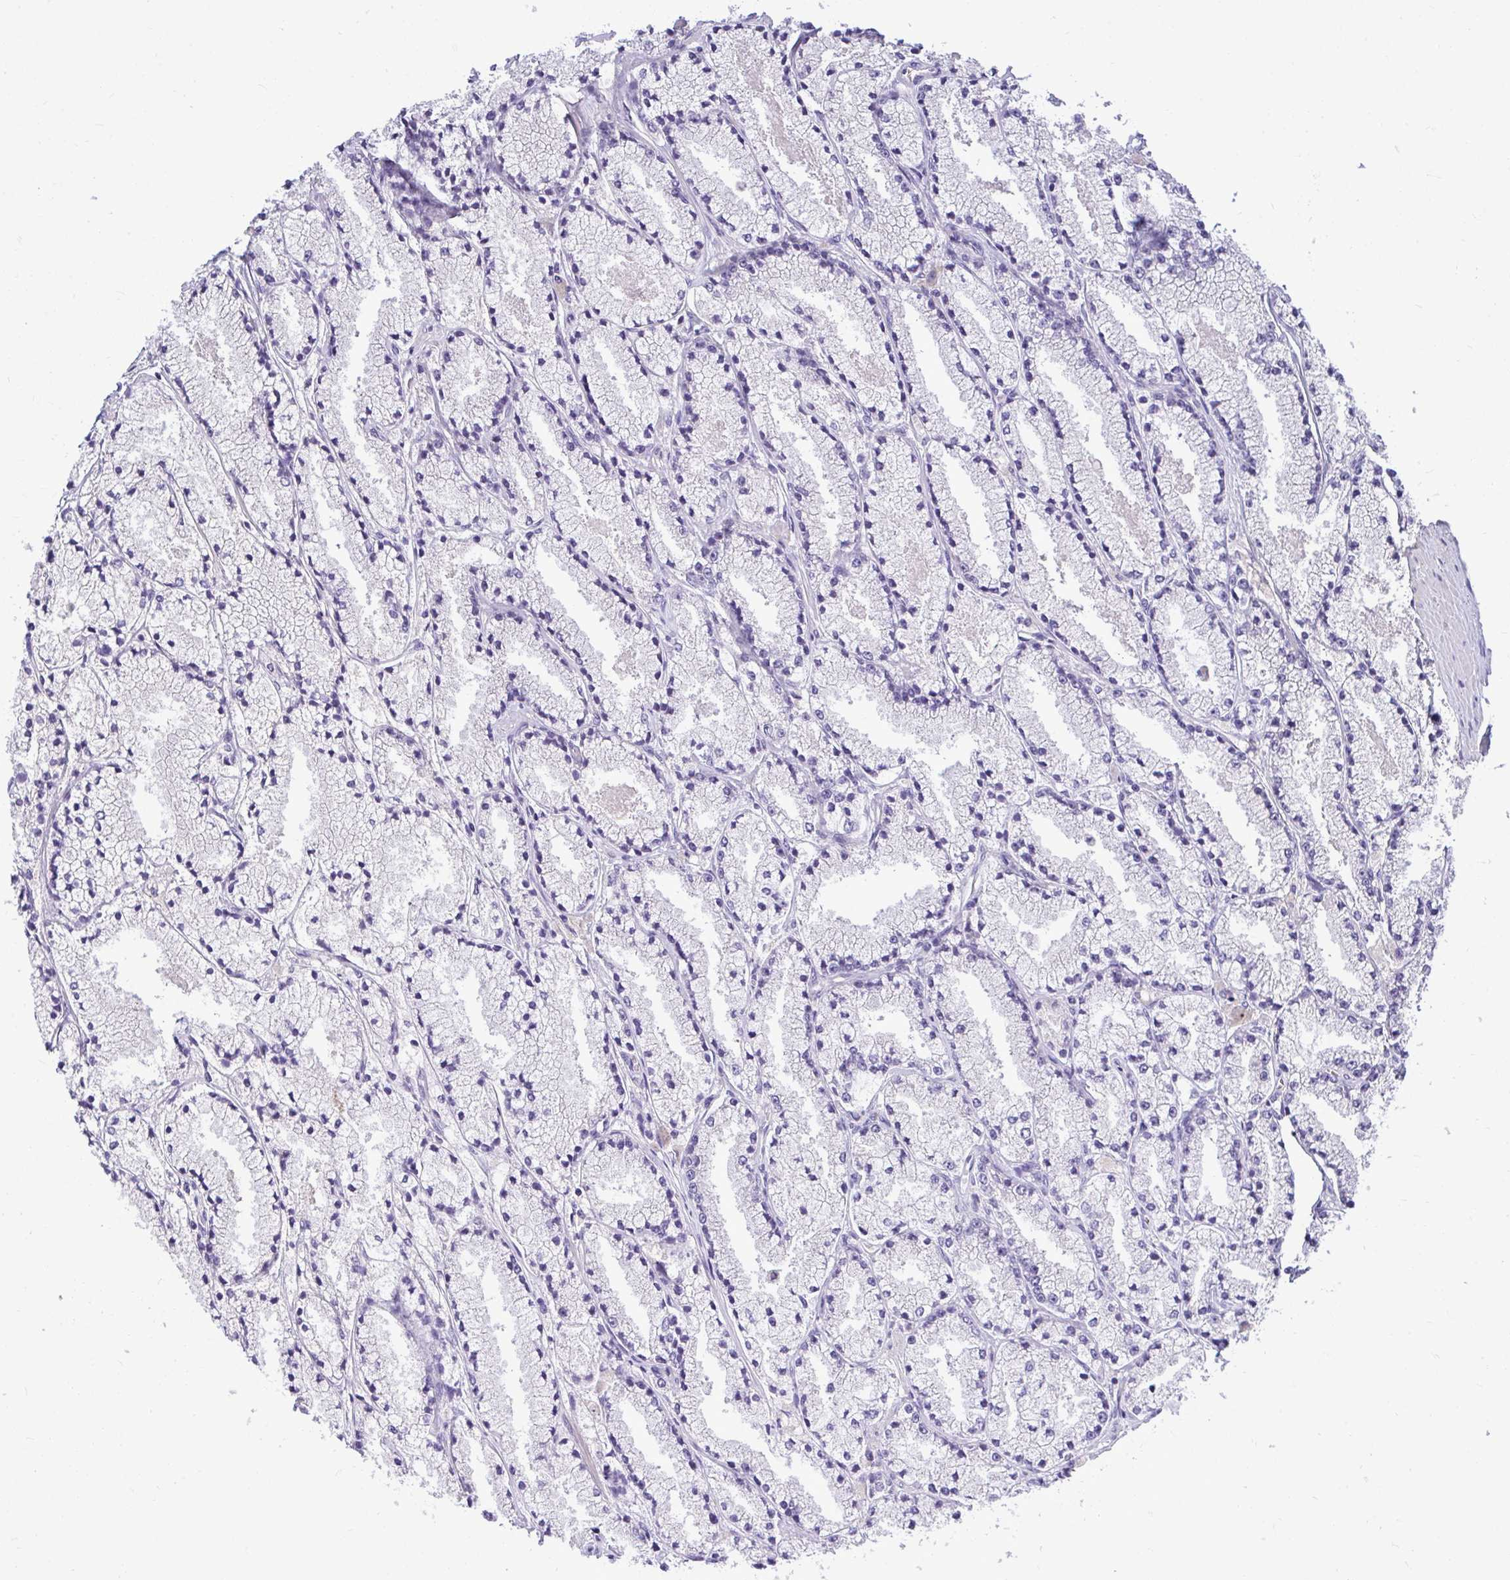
{"staining": {"intensity": "negative", "quantity": "none", "location": "none"}, "tissue": "prostate cancer", "cell_type": "Tumor cells", "image_type": "cancer", "snomed": [{"axis": "morphology", "description": "Adenocarcinoma, High grade"}, {"axis": "topography", "description": "Prostate"}], "caption": "Immunohistochemical staining of human prostate cancer (high-grade adenocarcinoma) exhibits no significant positivity in tumor cells.", "gene": "HMBOX1", "patient": {"sex": "male", "age": 63}}